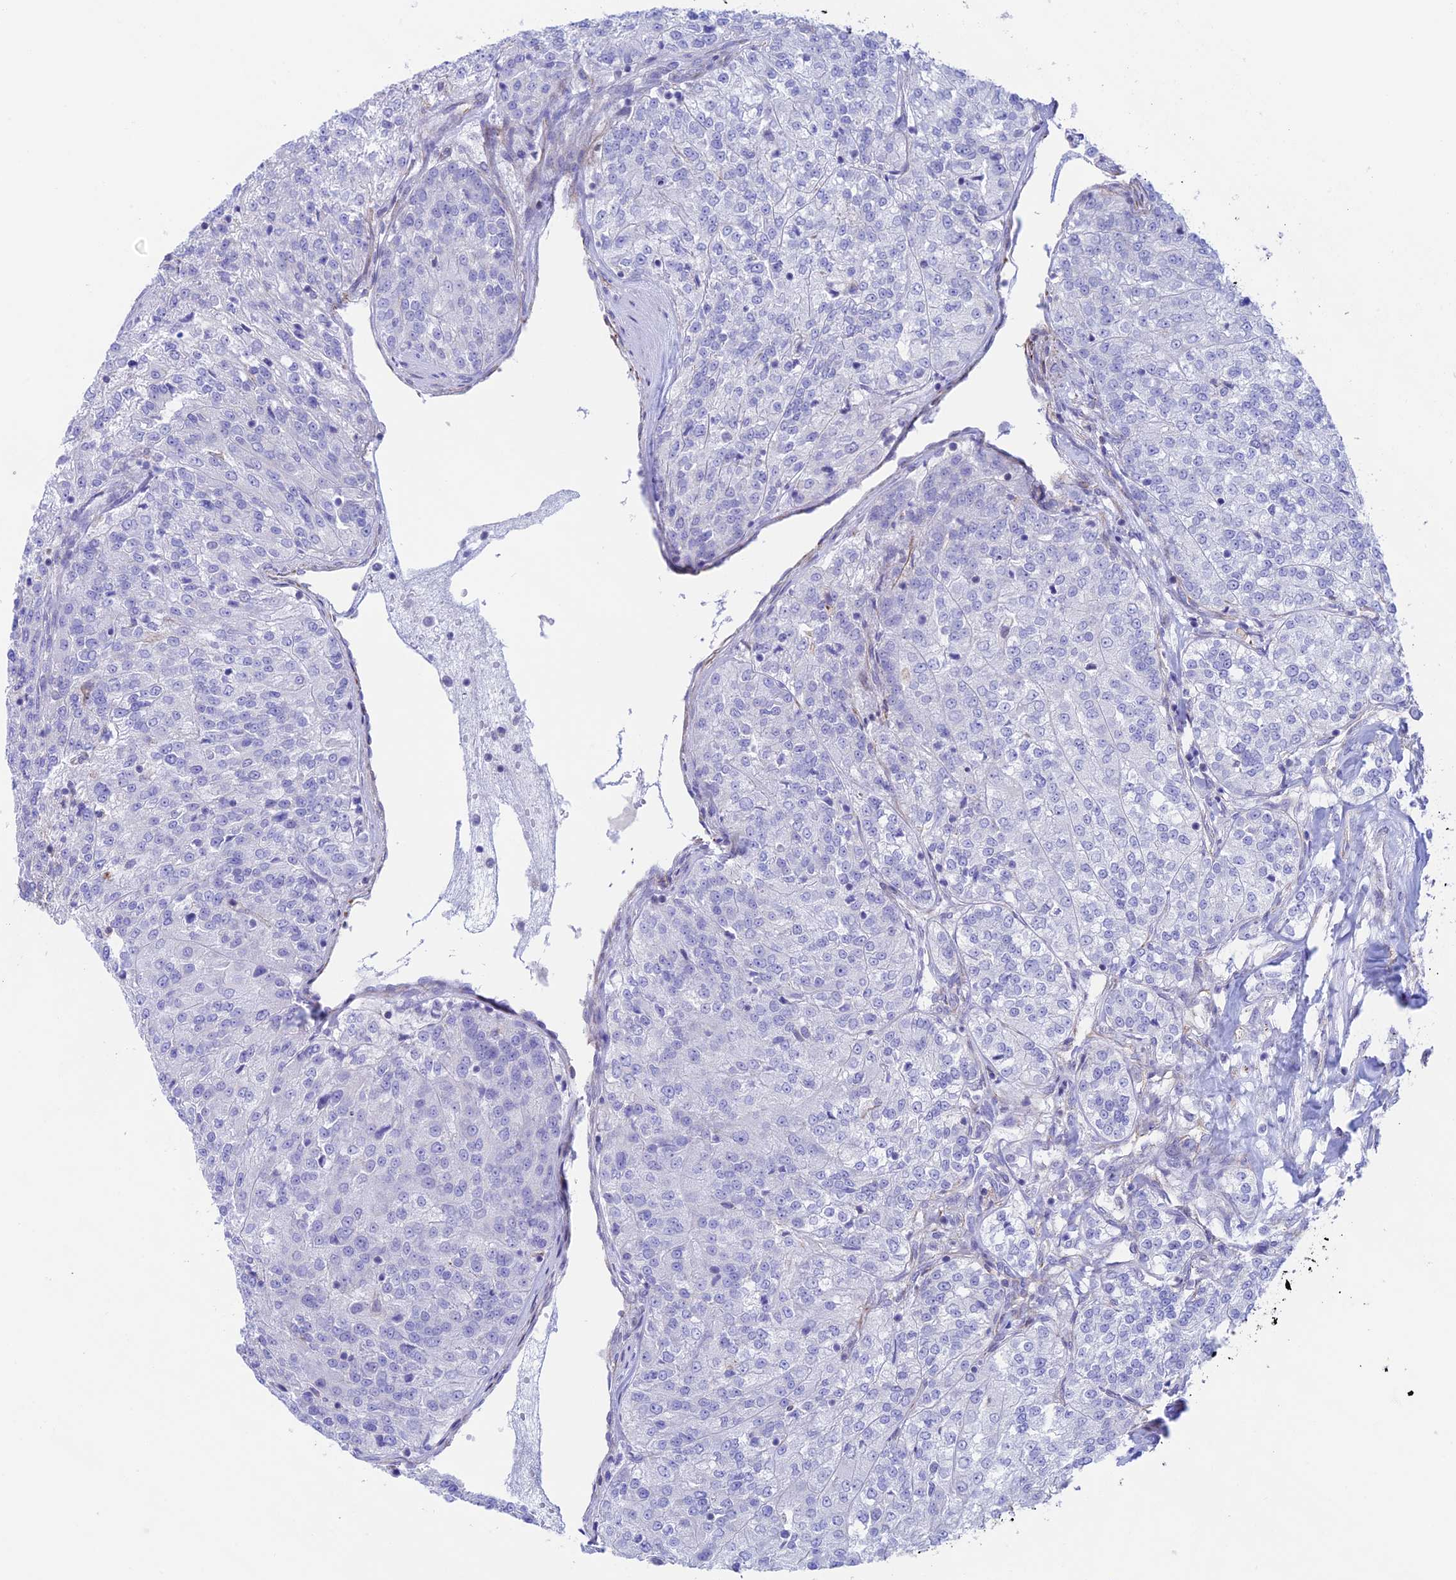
{"staining": {"intensity": "negative", "quantity": "none", "location": "none"}, "tissue": "renal cancer", "cell_type": "Tumor cells", "image_type": "cancer", "snomed": [{"axis": "morphology", "description": "Adenocarcinoma, NOS"}, {"axis": "topography", "description": "Kidney"}], "caption": "Immunohistochemical staining of human renal cancer exhibits no significant expression in tumor cells.", "gene": "ZNF652", "patient": {"sex": "female", "age": 63}}